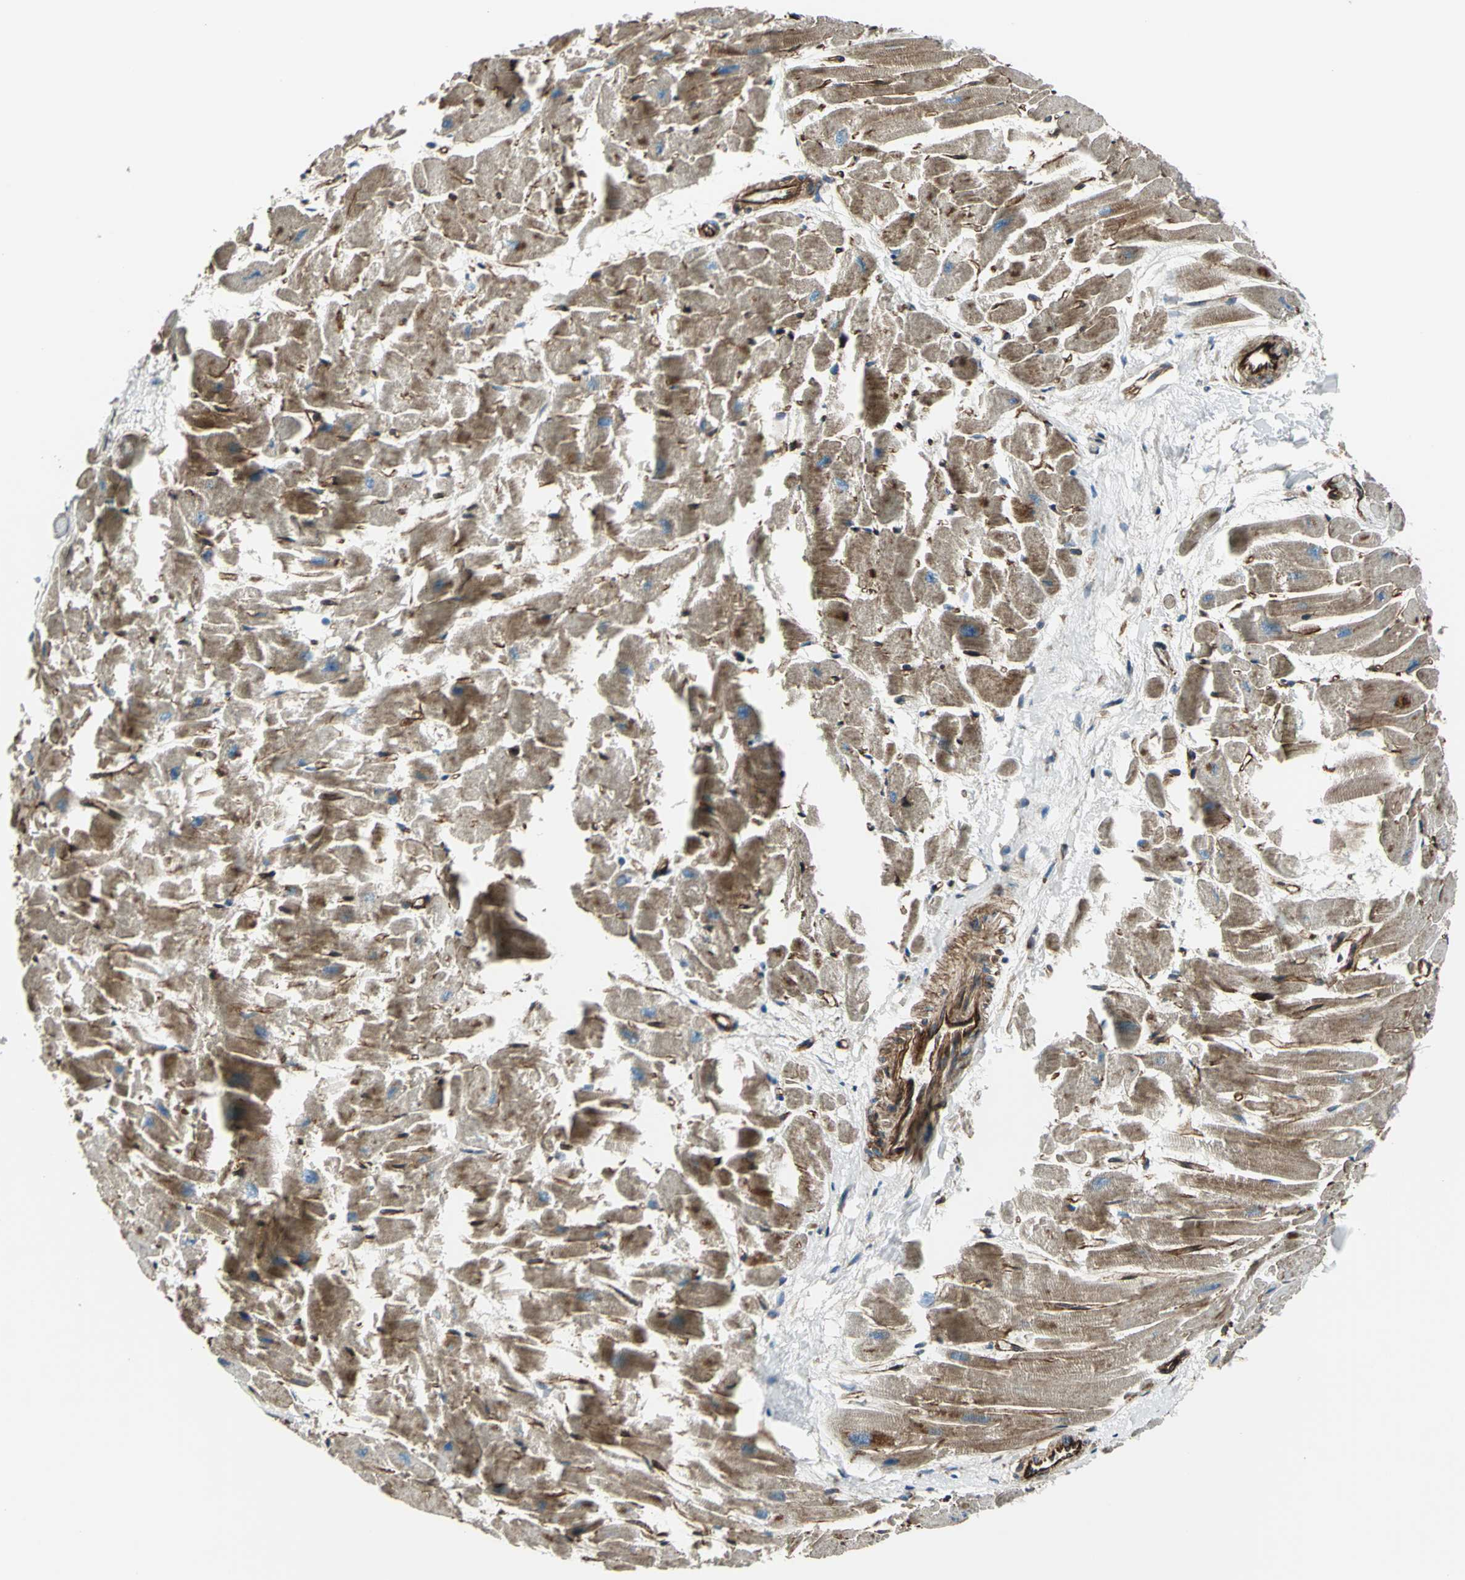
{"staining": {"intensity": "moderate", "quantity": "25%-75%", "location": "cytoplasmic/membranous"}, "tissue": "heart muscle", "cell_type": "Cardiomyocytes", "image_type": "normal", "snomed": [{"axis": "morphology", "description": "Normal tissue, NOS"}, {"axis": "topography", "description": "Heart"}], "caption": "Protein staining displays moderate cytoplasmic/membranous expression in approximately 25%-75% of cardiomyocytes in benign heart muscle. Immunohistochemistry (ihc) stains the protein of interest in brown and the nuclei are stained blue.", "gene": "HTATIP2", "patient": {"sex": "female", "age": 19}}